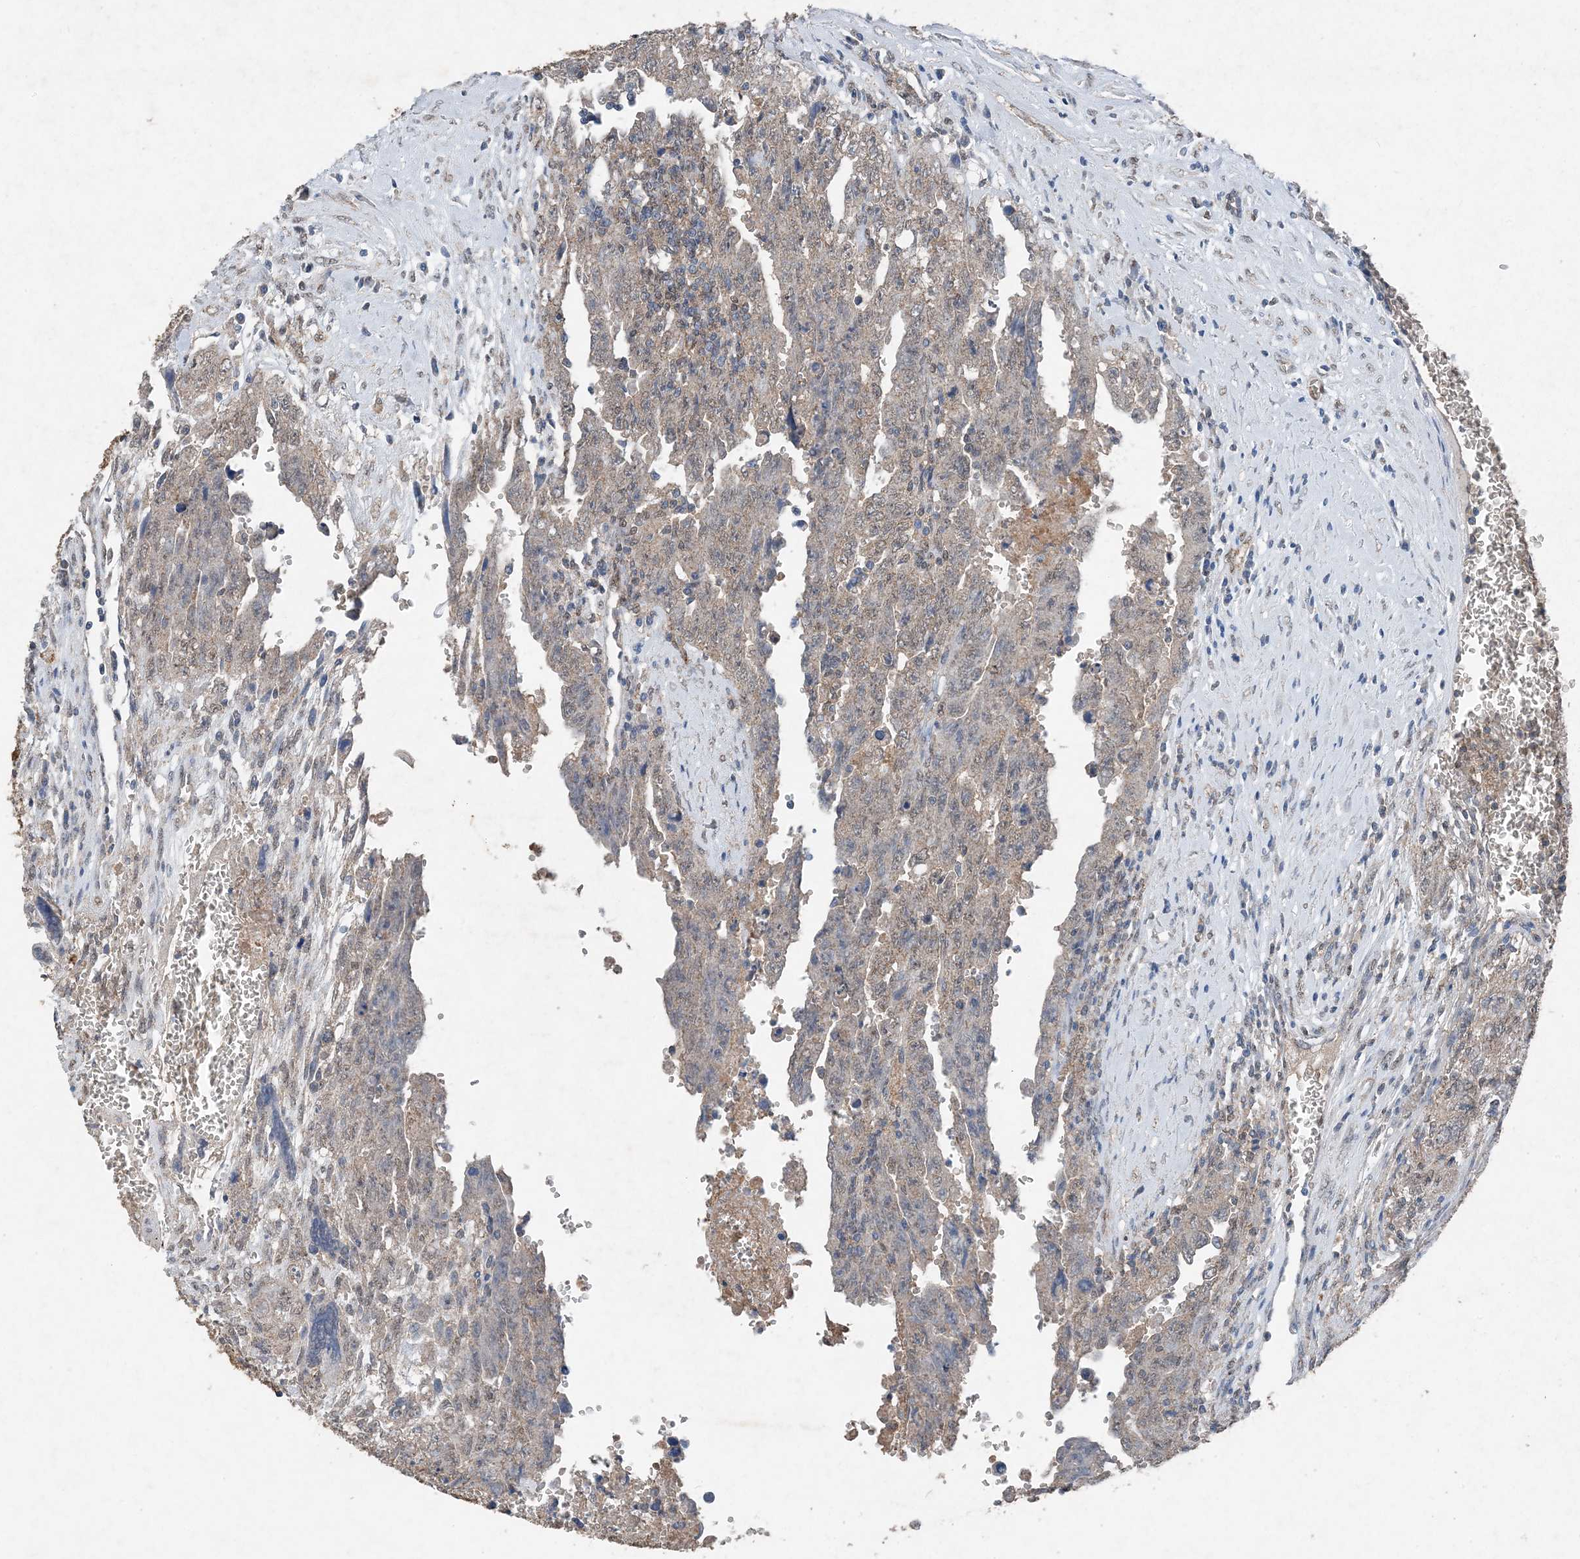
{"staining": {"intensity": "weak", "quantity": ">75%", "location": "cytoplasmic/membranous"}, "tissue": "testis cancer", "cell_type": "Tumor cells", "image_type": "cancer", "snomed": [{"axis": "morphology", "description": "Carcinoma, Embryonal, NOS"}, {"axis": "topography", "description": "Testis"}], "caption": "Testis cancer (embryonal carcinoma) stained with immunohistochemistry shows weak cytoplasmic/membranous positivity in approximately >75% of tumor cells. The staining is performed using DAB (3,3'-diaminobenzidine) brown chromogen to label protein expression. The nuclei are counter-stained blue using hematoxylin.", "gene": "FCN3", "patient": {"sex": "male", "age": 28}}